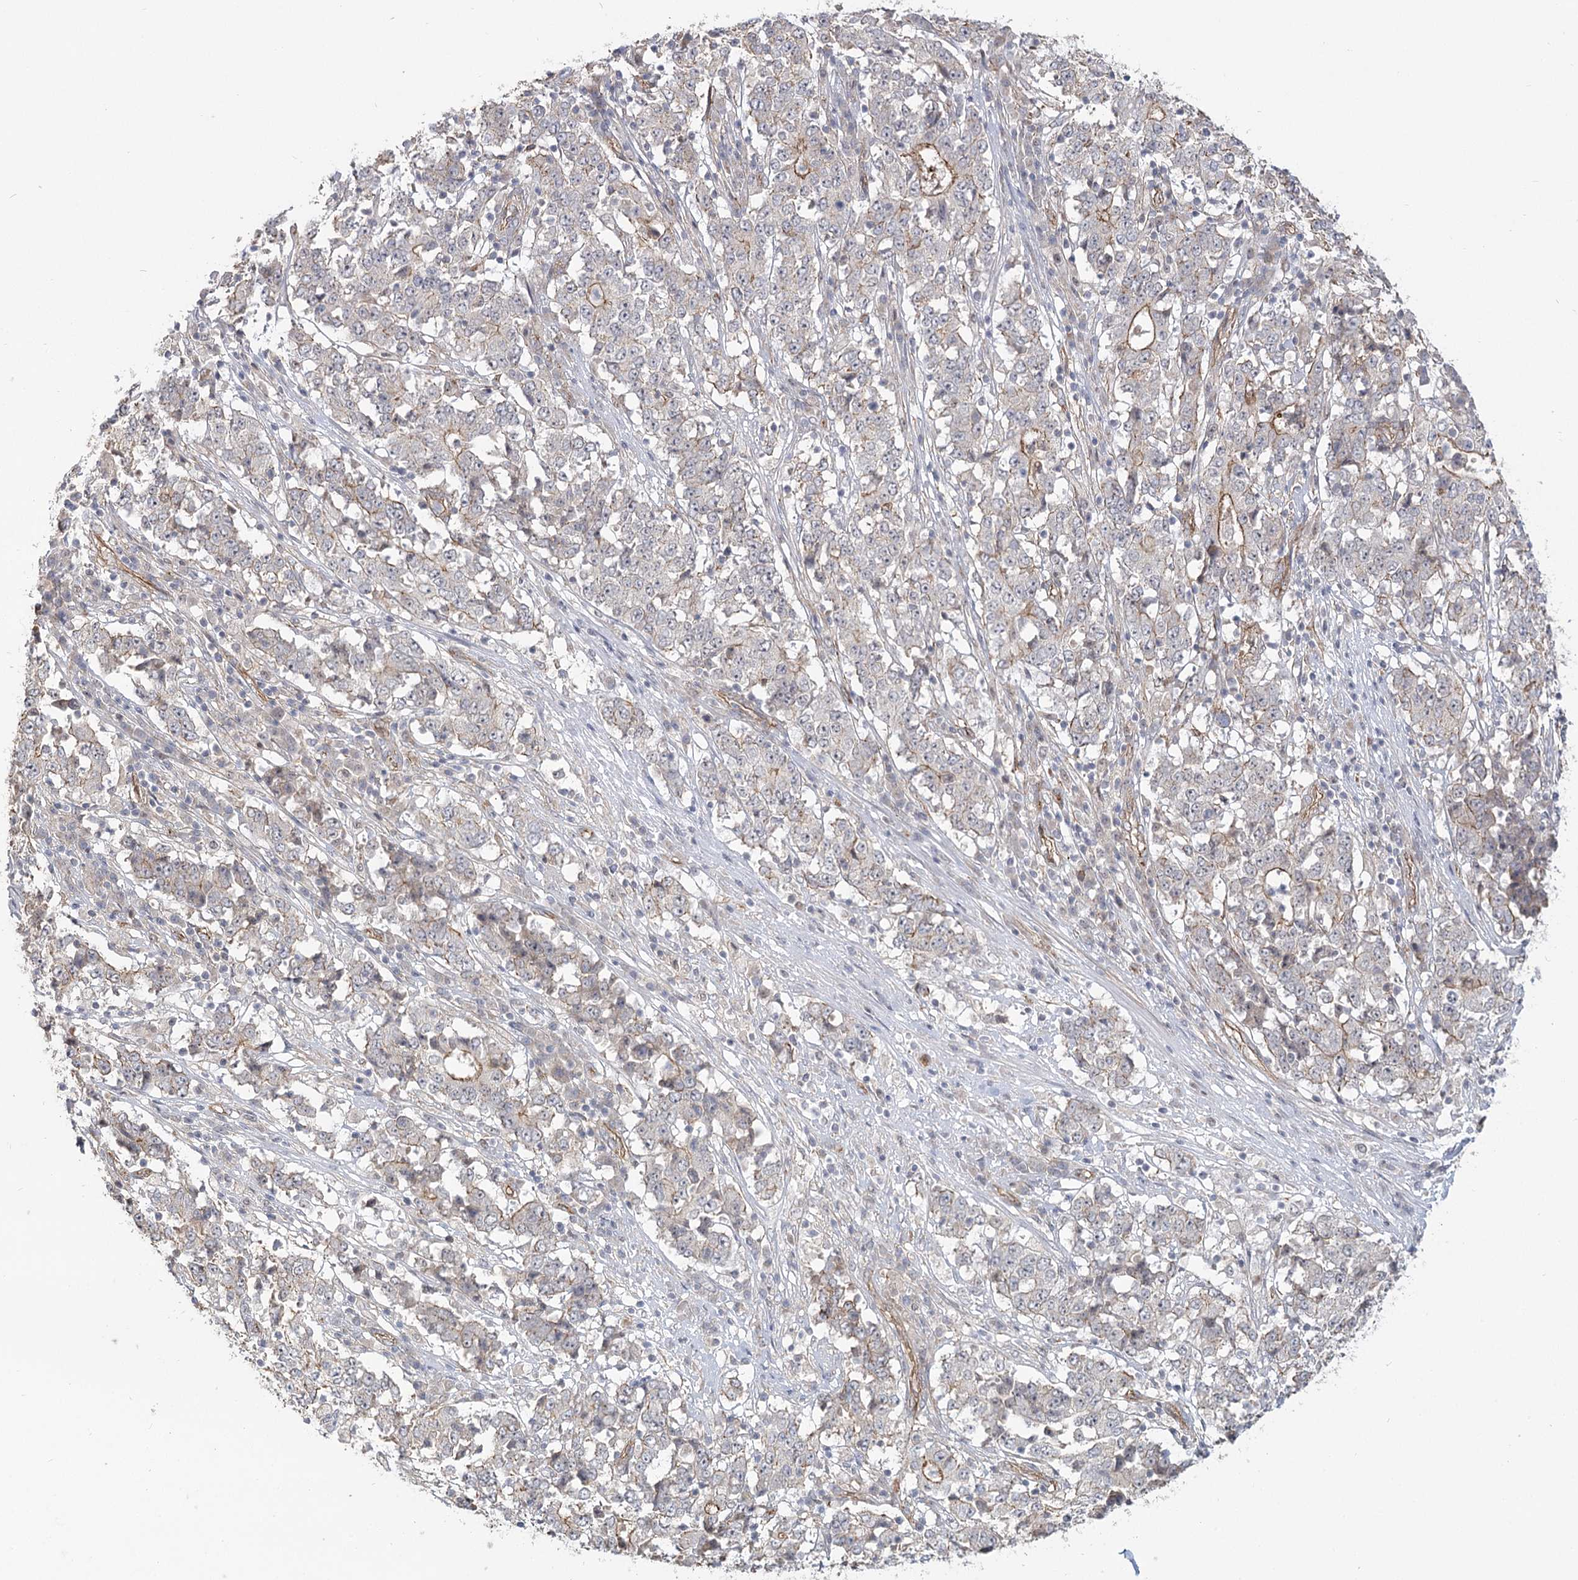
{"staining": {"intensity": "weak", "quantity": "<25%", "location": "cytoplasmic/membranous"}, "tissue": "stomach cancer", "cell_type": "Tumor cells", "image_type": "cancer", "snomed": [{"axis": "morphology", "description": "Adenocarcinoma, NOS"}, {"axis": "topography", "description": "Stomach"}], "caption": "Immunohistochemistry of adenocarcinoma (stomach) shows no staining in tumor cells. Brightfield microscopy of immunohistochemistry (IHC) stained with DAB (brown) and hematoxylin (blue), captured at high magnification.", "gene": "RPP14", "patient": {"sex": "male", "age": 59}}